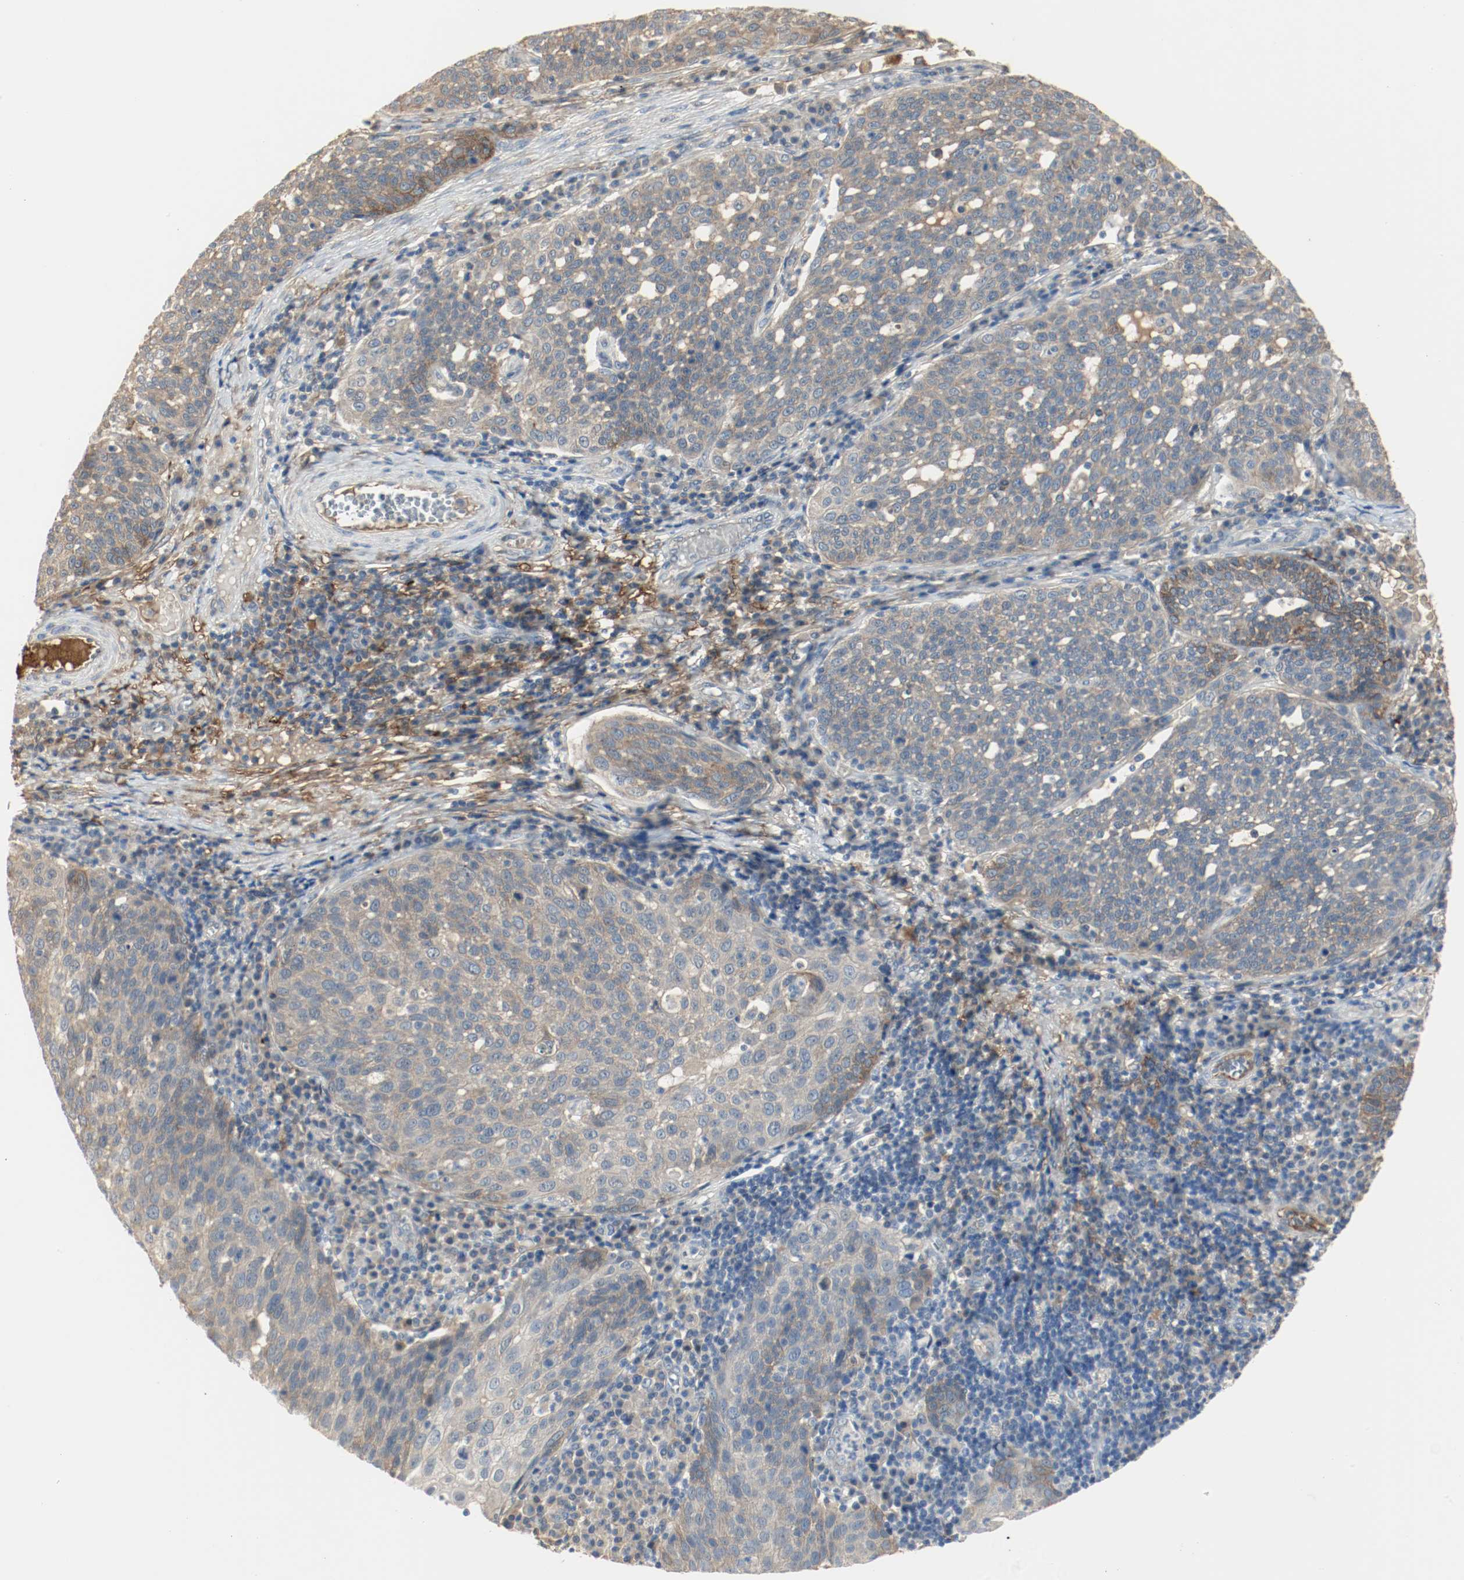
{"staining": {"intensity": "weak", "quantity": ">75%", "location": "cytoplasmic/membranous"}, "tissue": "cervical cancer", "cell_type": "Tumor cells", "image_type": "cancer", "snomed": [{"axis": "morphology", "description": "Squamous cell carcinoma, NOS"}, {"axis": "topography", "description": "Cervix"}], "caption": "This is a histology image of immunohistochemistry staining of cervical cancer (squamous cell carcinoma), which shows weak expression in the cytoplasmic/membranous of tumor cells.", "gene": "MELTF", "patient": {"sex": "female", "age": 34}}